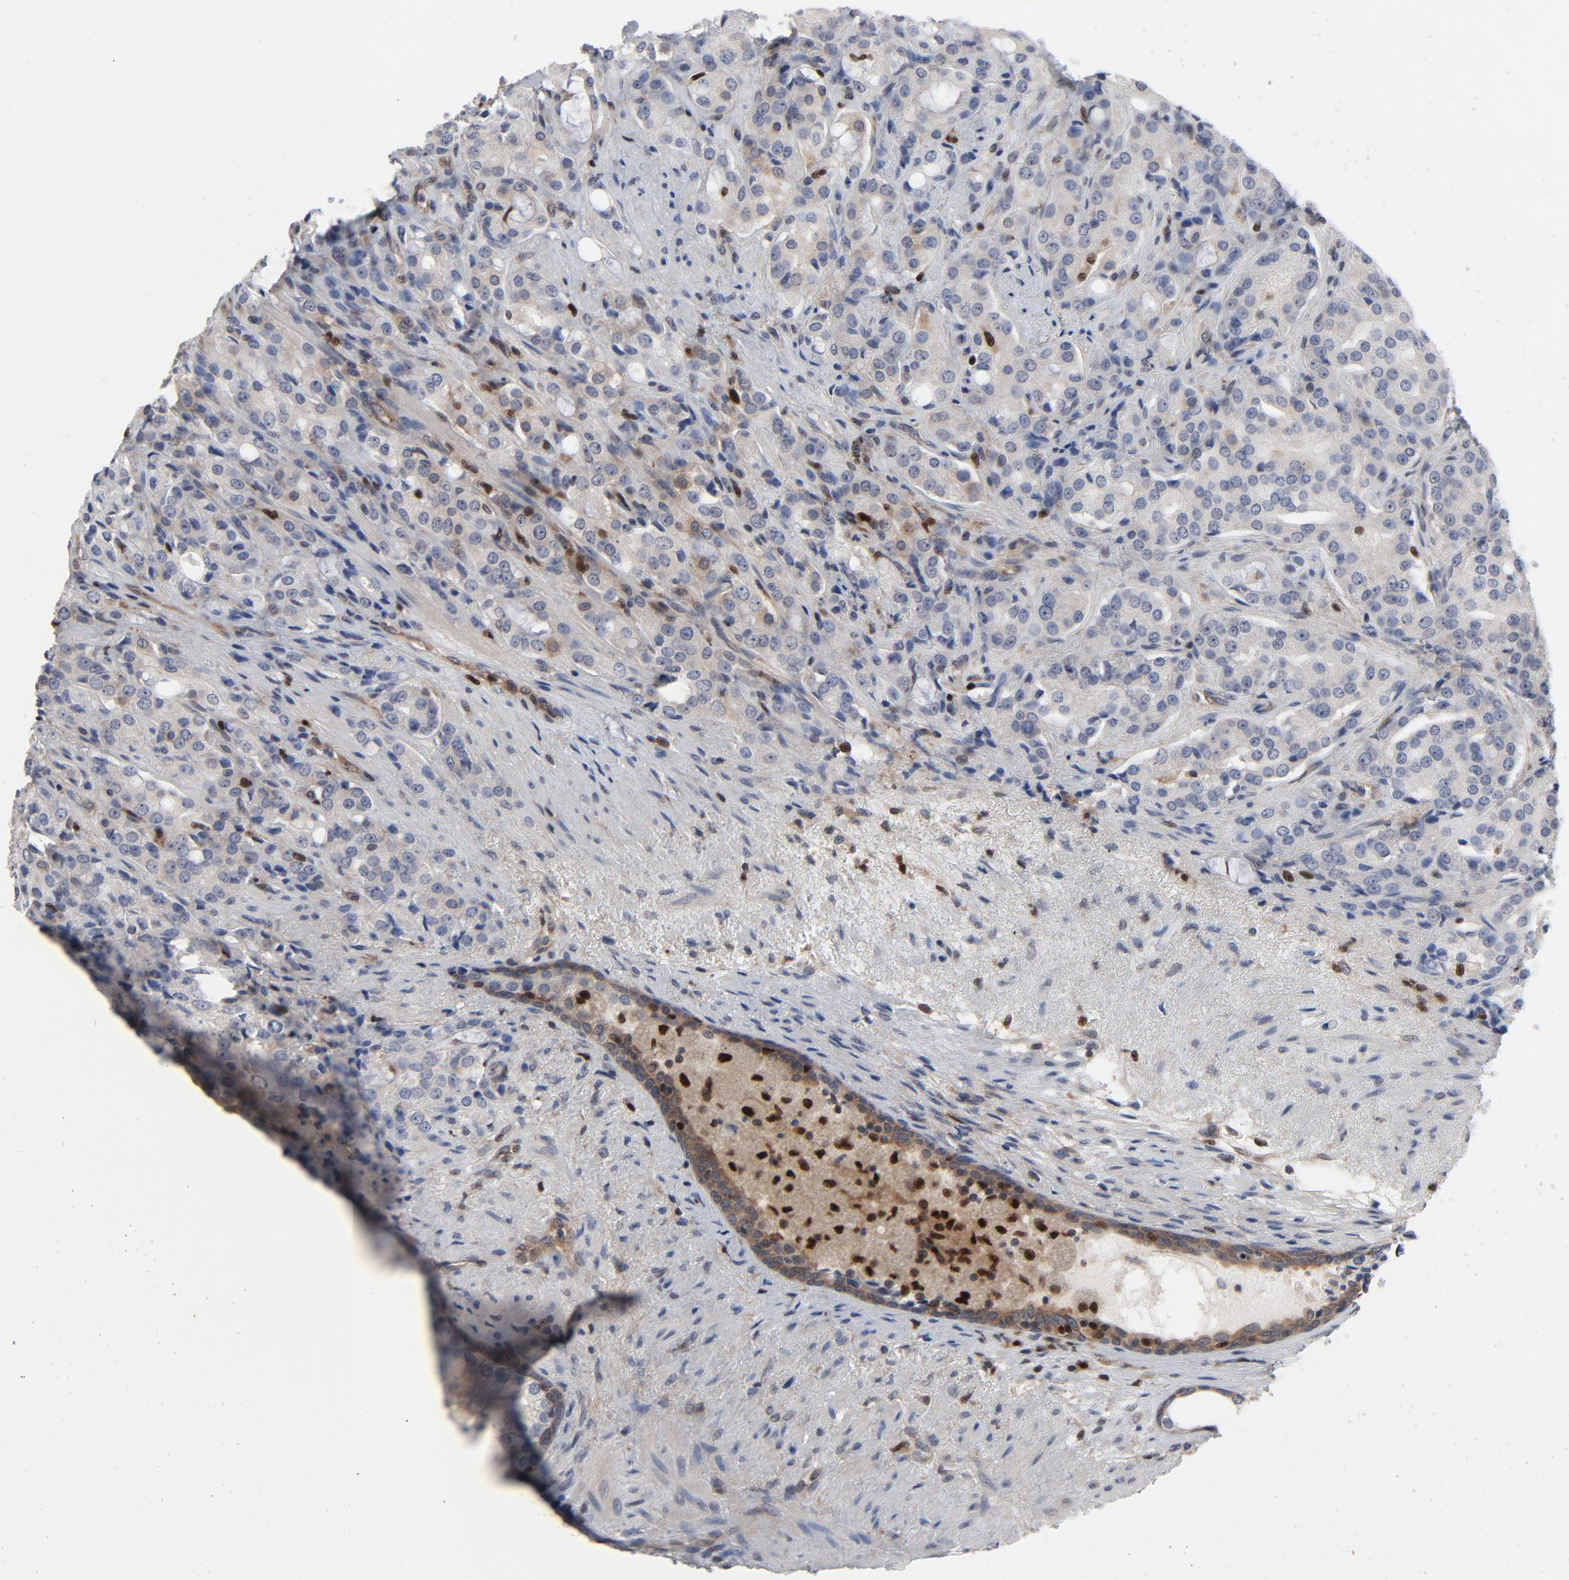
{"staining": {"intensity": "negative", "quantity": "none", "location": "none"}, "tissue": "prostate cancer", "cell_type": "Tumor cells", "image_type": "cancer", "snomed": [{"axis": "morphology", "description": "Adenocarcinoma, High grade"}, {"axis": "topography", "description": "Prostate"}], "caption": "A high-resolution photomicrograph shows IHC staining of prostate cancer, which exhibits no significant positivity in tumor cells. The staining was performed using DAB to visualize the protein expression in brown, while the nuclei were stained in blue with hematoxylin (Magnification: 20x).", "gene": "NFKB1", "patient": {"sex": "male", "age": 72}}